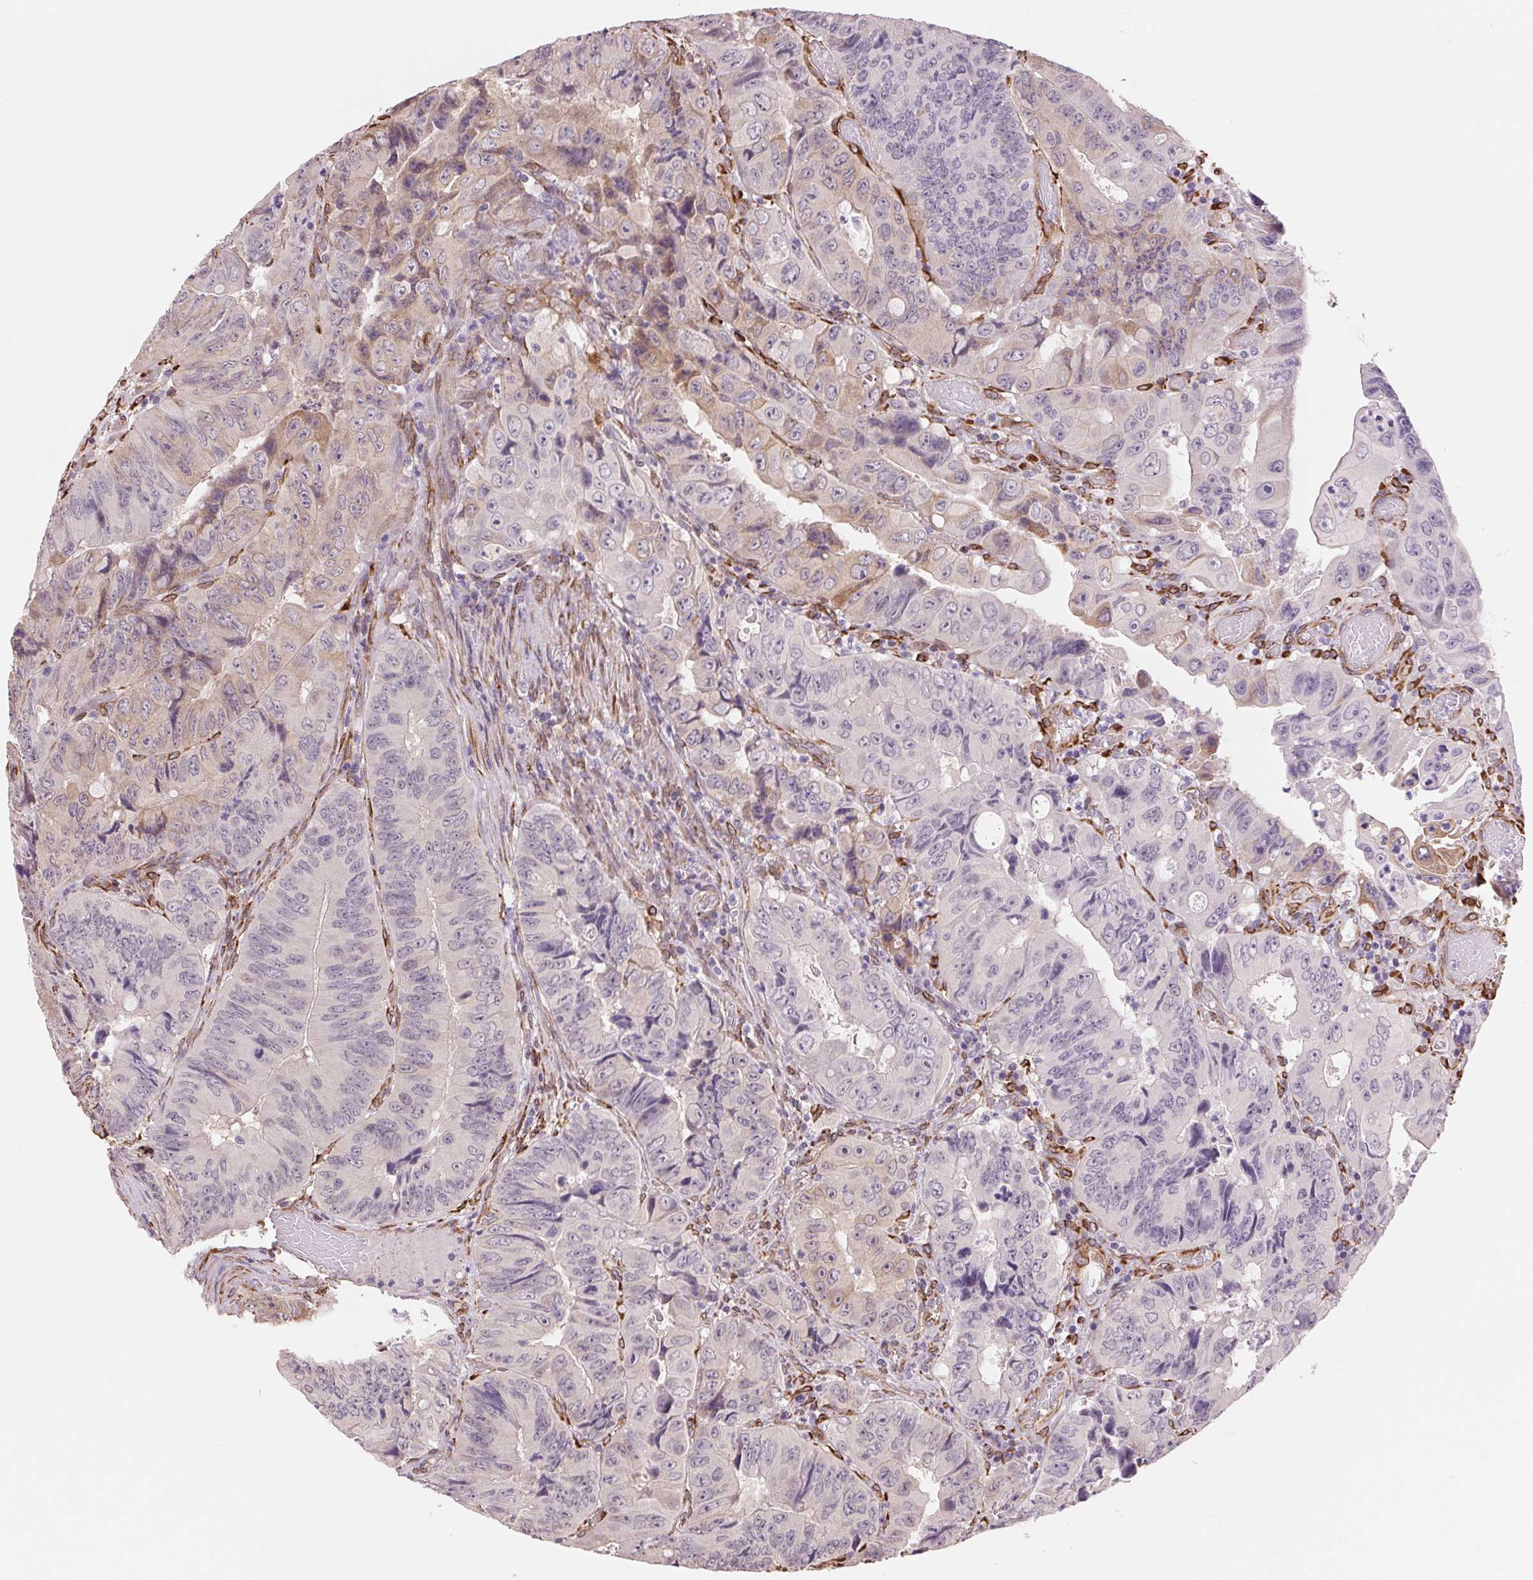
{"staining": {"intensity": "negative", "quantity": "none", "location": "none"}, "tissue": "colorectal cancer", "cell_type": "Tumor cells", "image_type": "cancer", "snomed": [{"axis": "morphology", "description": "Adenocarcinoma, NOS"}, {"axis": "topography", "description": "Colon"}], "caption": "This is an immunohistochemistry (IHC) histopathology image of adenocarcinoma (colorectal). There is no expression in tumor cells.", "gene": "FKBP10", "patient": {"sex": "female", "age": 84}}